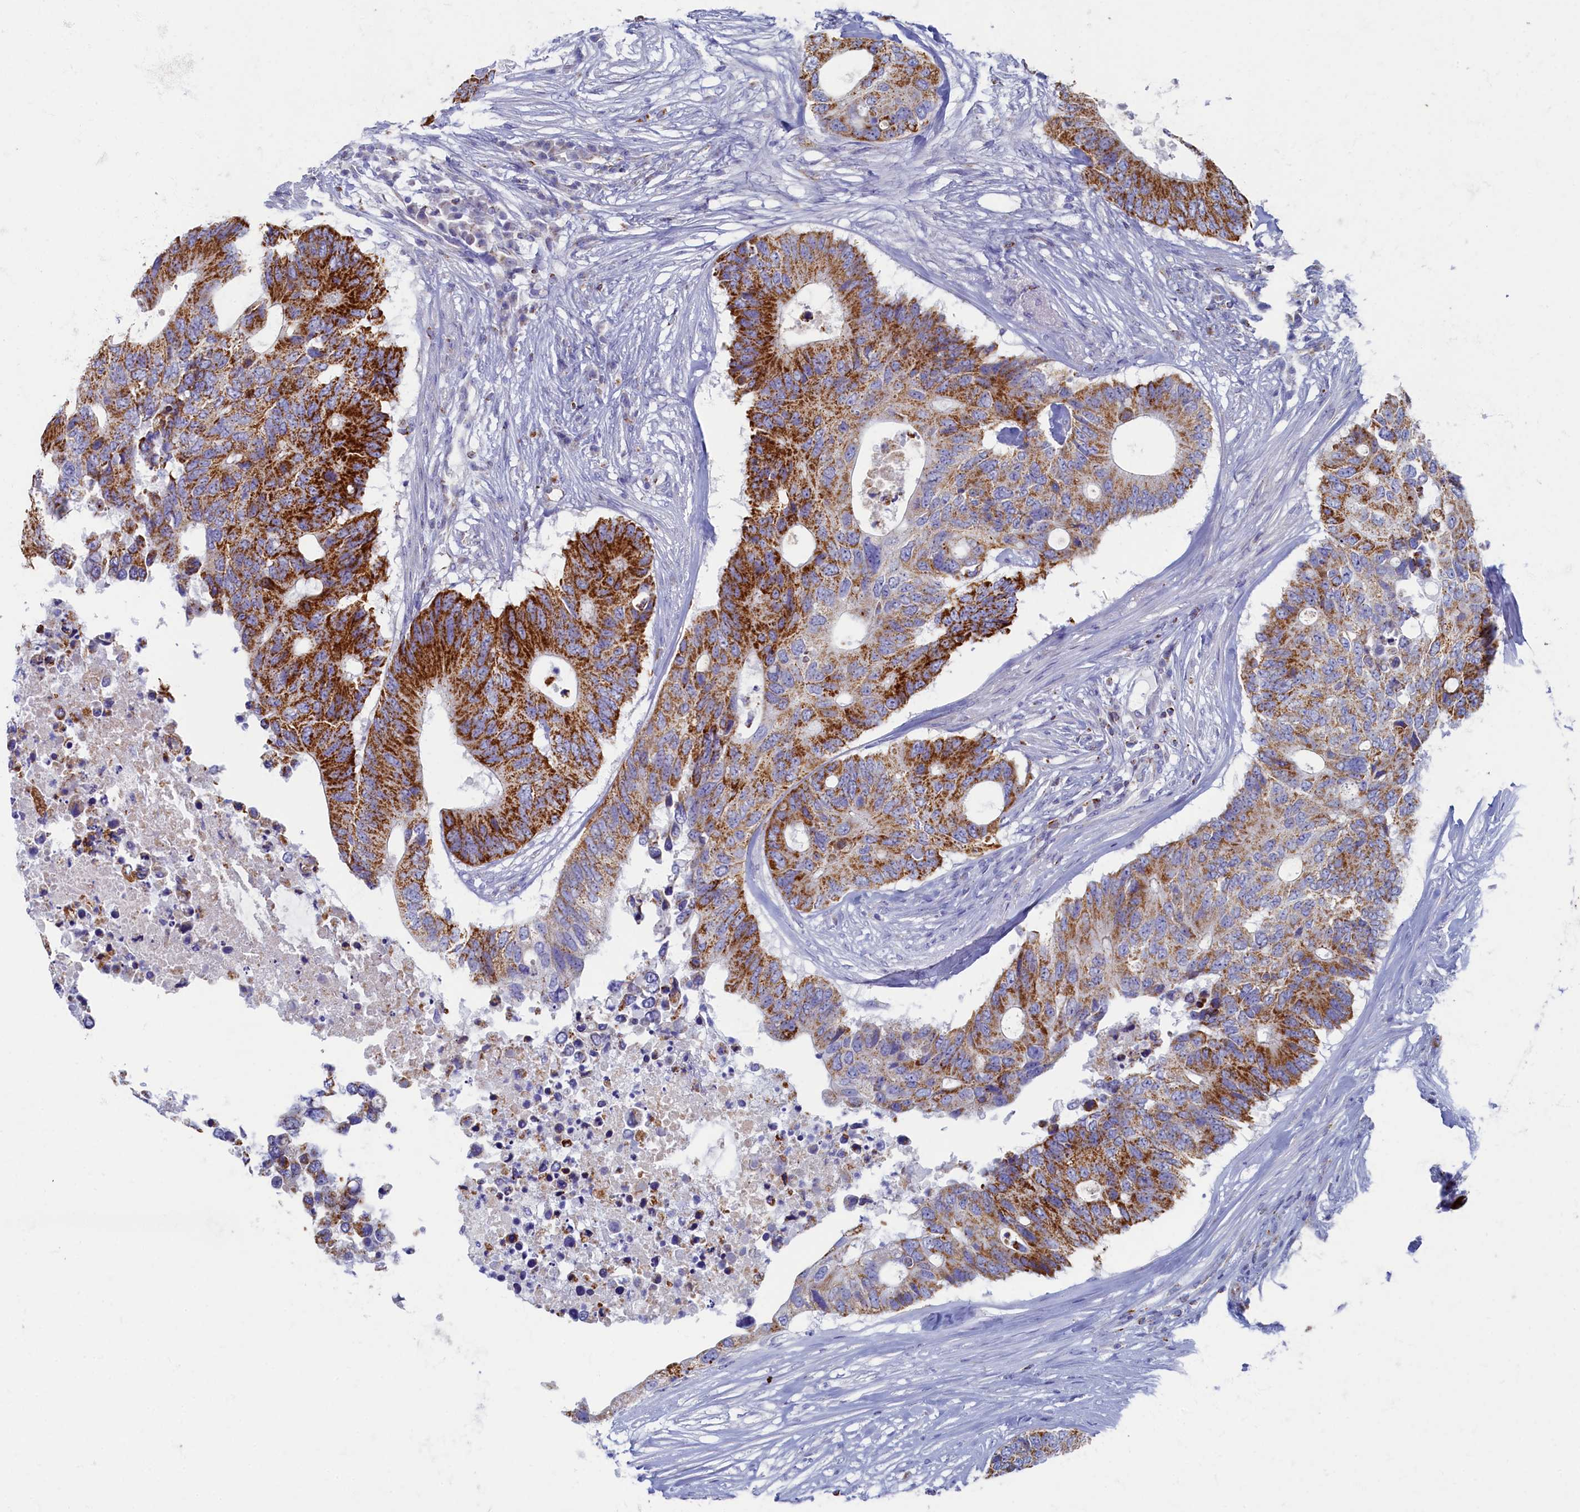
{"staining": {"intensity": "strong", "quantity": ">75%", "location": "cytoplasmic/membranous"}, "tissue": "colorectal cancer", "cell_type": "Tumor cells", "image_type": "cancer", "snomed": [{"axis": "morphology", "description": "Adenocarcinoma, NOS"}, {"axis": "topography", "description": "Colon"}], "caption": "This is a histology image of IHC staining of adenocarcinoma (colorectal), which shows strong staining in the cytoplasmic/membranous of tumor cells.", "gene": "OCIAD2", "patient": {"sex": "male", "age": 71}}